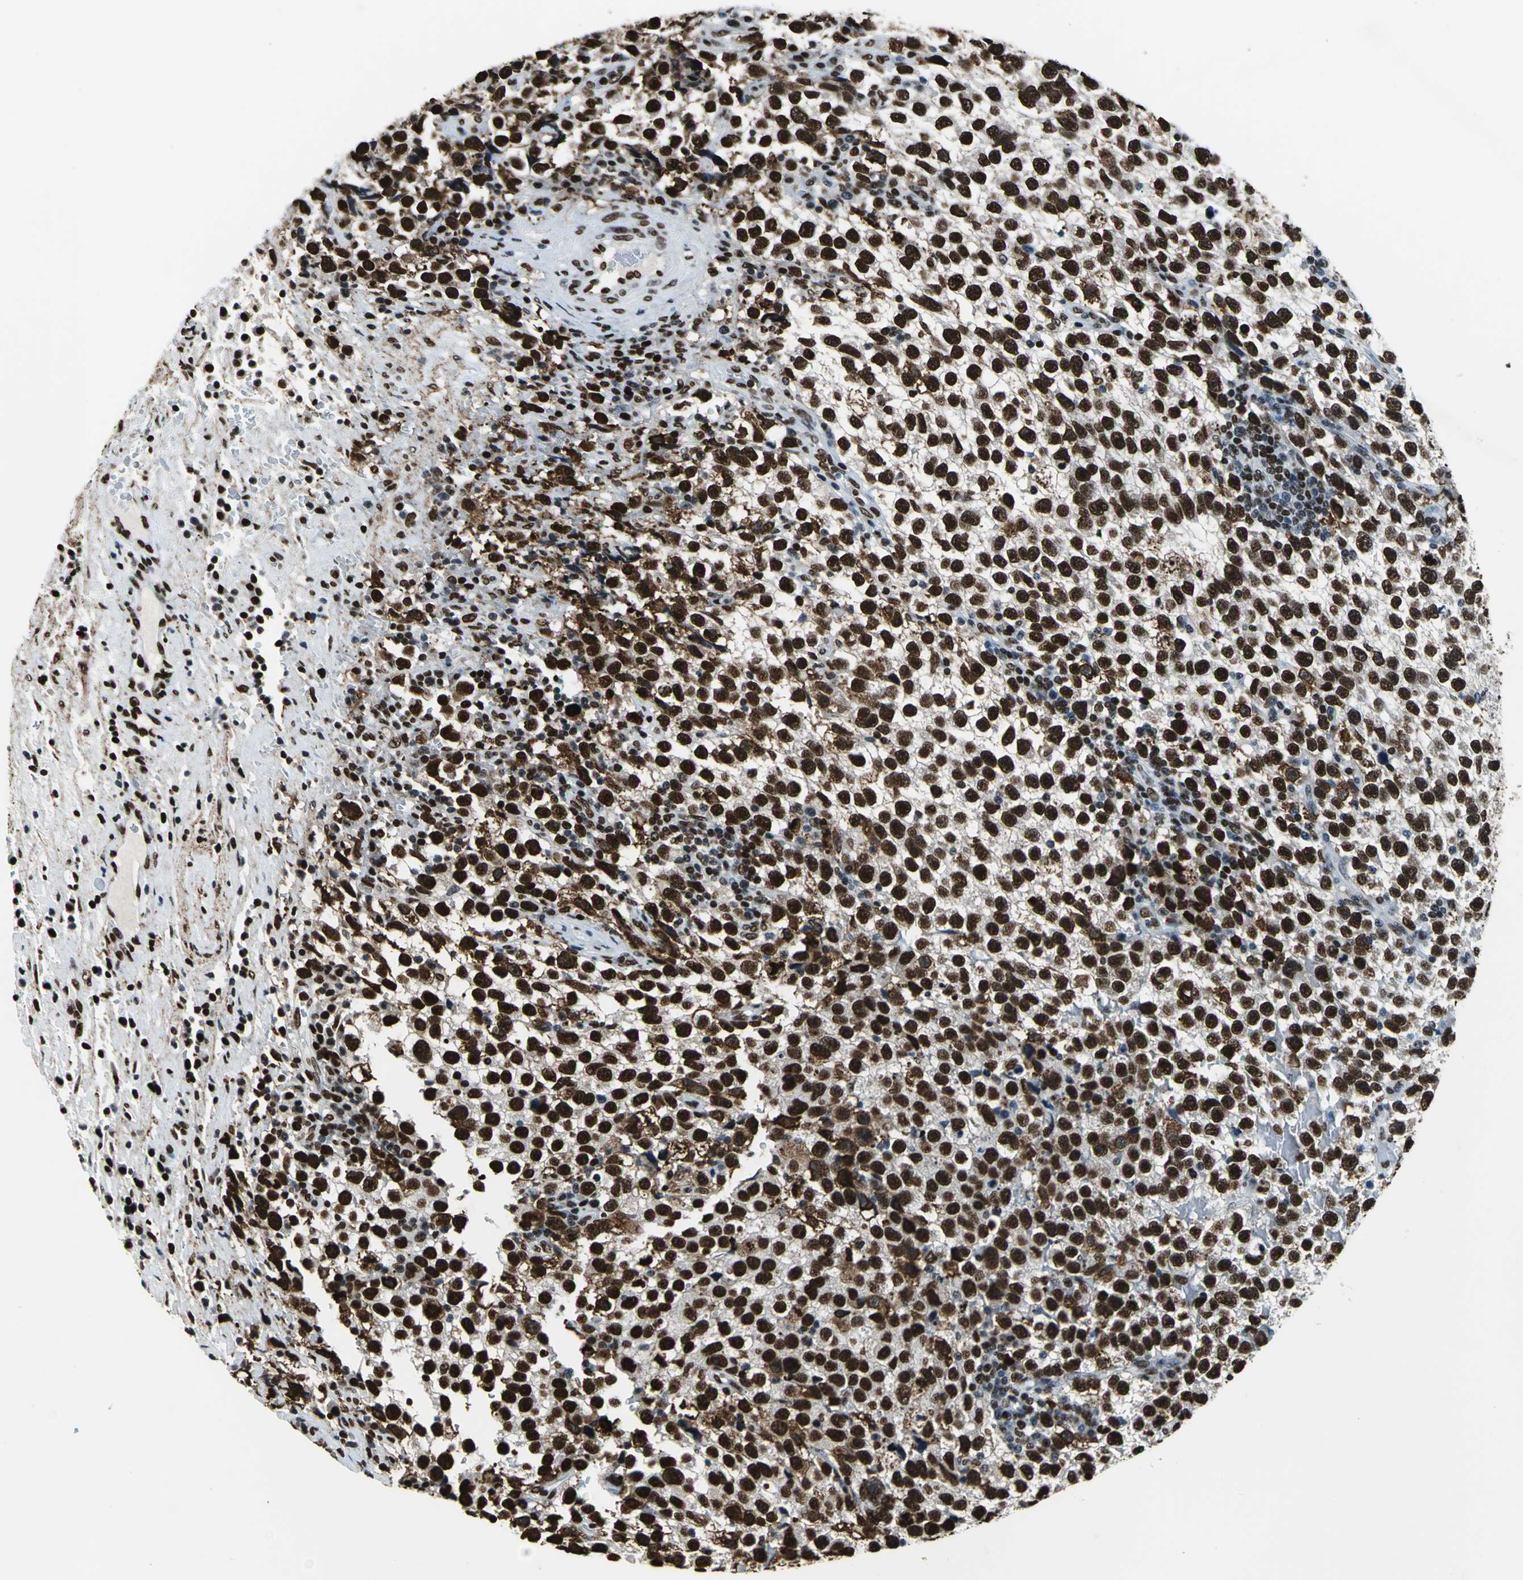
{"staining": {"intensity": "strong", "quantity": ">75%", "location": "cytoplasmic/membranous,nuclear"}, "tissue": "testis cancer", "cell_type": "Tumor cells", "image_type": "cancer", "snomed": [{"axis": "morphology", "description": "Seminoma, NOS"}, {"axis": "topography", "description": "Testis"}], "caption": "Protein staining of testis cancer (seminoma) tissue demonstrates strong cytoplasmic/membranous and nuclear staining in about >75% of tumor cells.", "gene": "APEX1", "patient": {"sex": "male", "age": 33}}